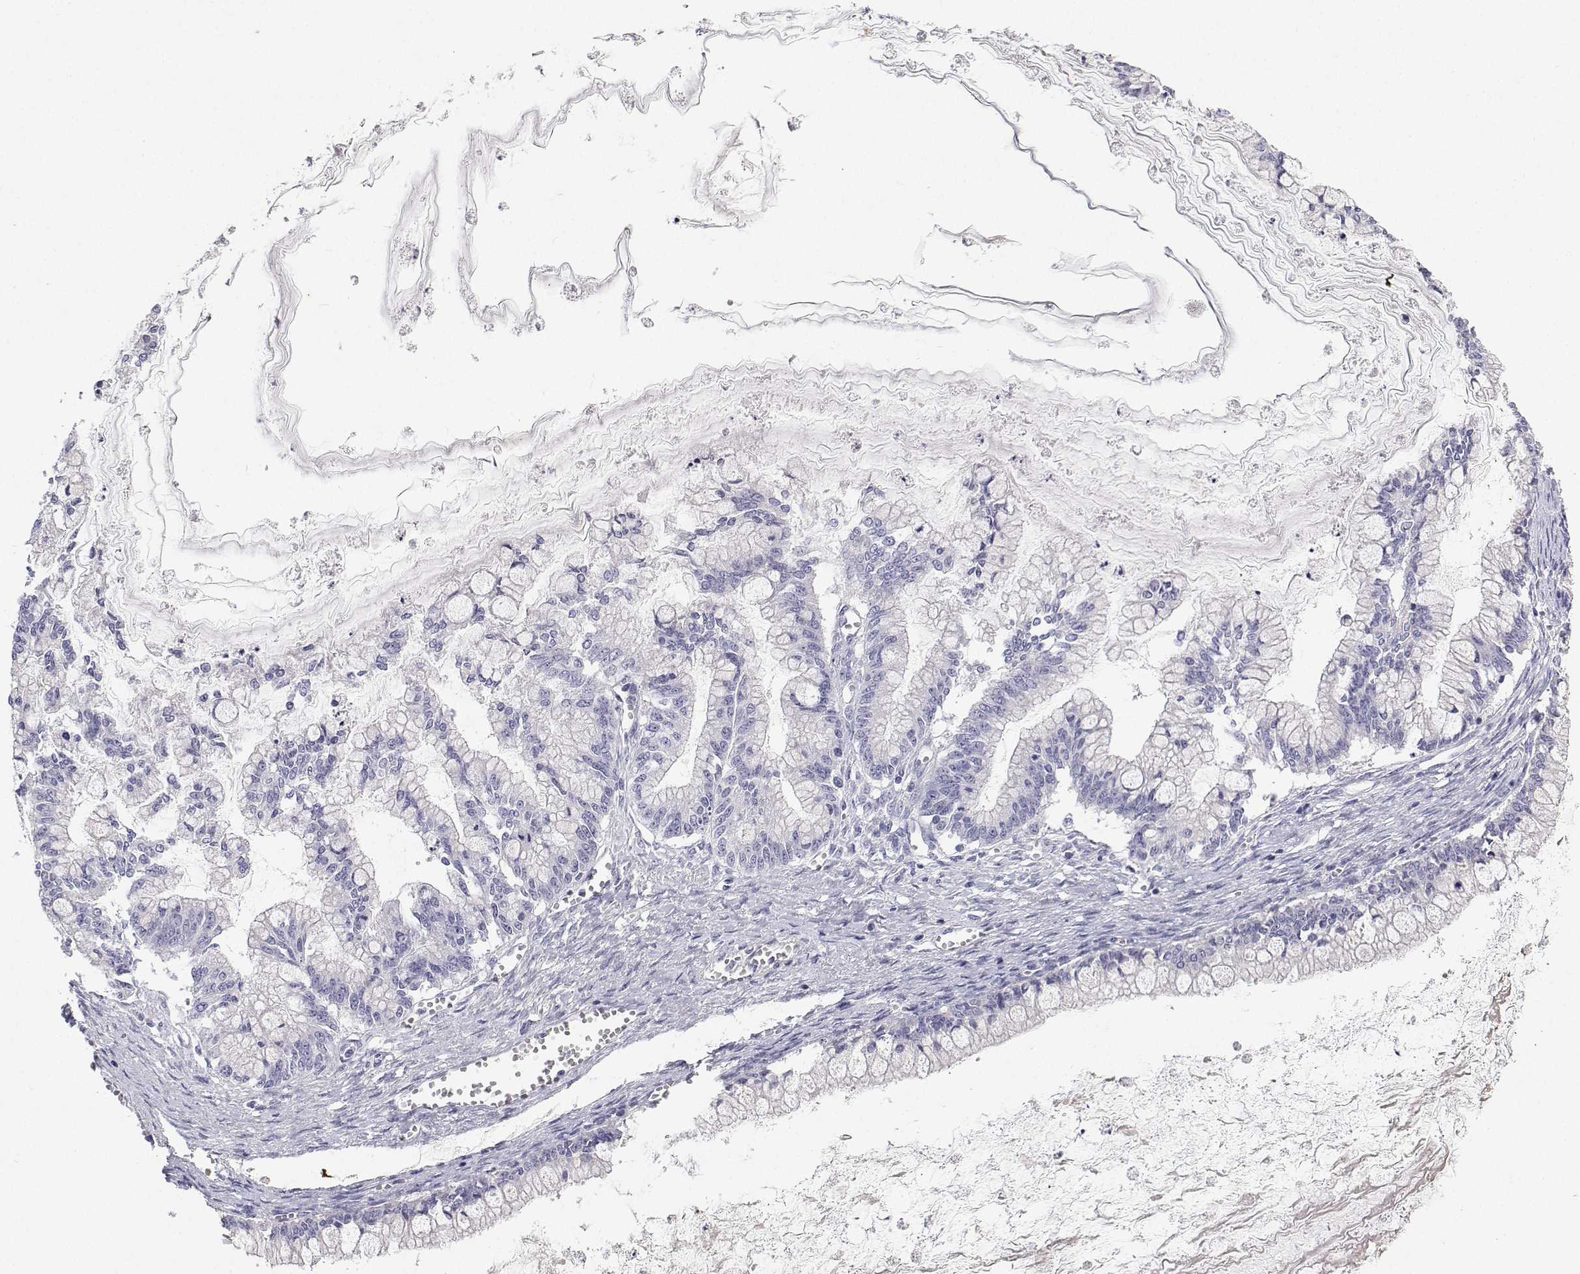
{"staining": {"intensity": "negative", "quantity": "none", "location": "none"}, "tissue": "ovarian cancer", "cell_type": "Tumor cells", "image_type": "cancer", "snomed": [{"axis": "morphology", "description": "Cystadenocarcinoma, mucinous, NOS"}, {"axis": "topography", "description": "Ovary"}], "caption": "Protein analysis of ovarian mucinous cystadenocarcinoma exhibits no significant expression in tumor cells. The staining is performed using DAB brown chromogen with nuclei counter-stained in using hematoxylin.", "gene": "ANKRD65", "patient": {"sex": "female", "age": 67}}